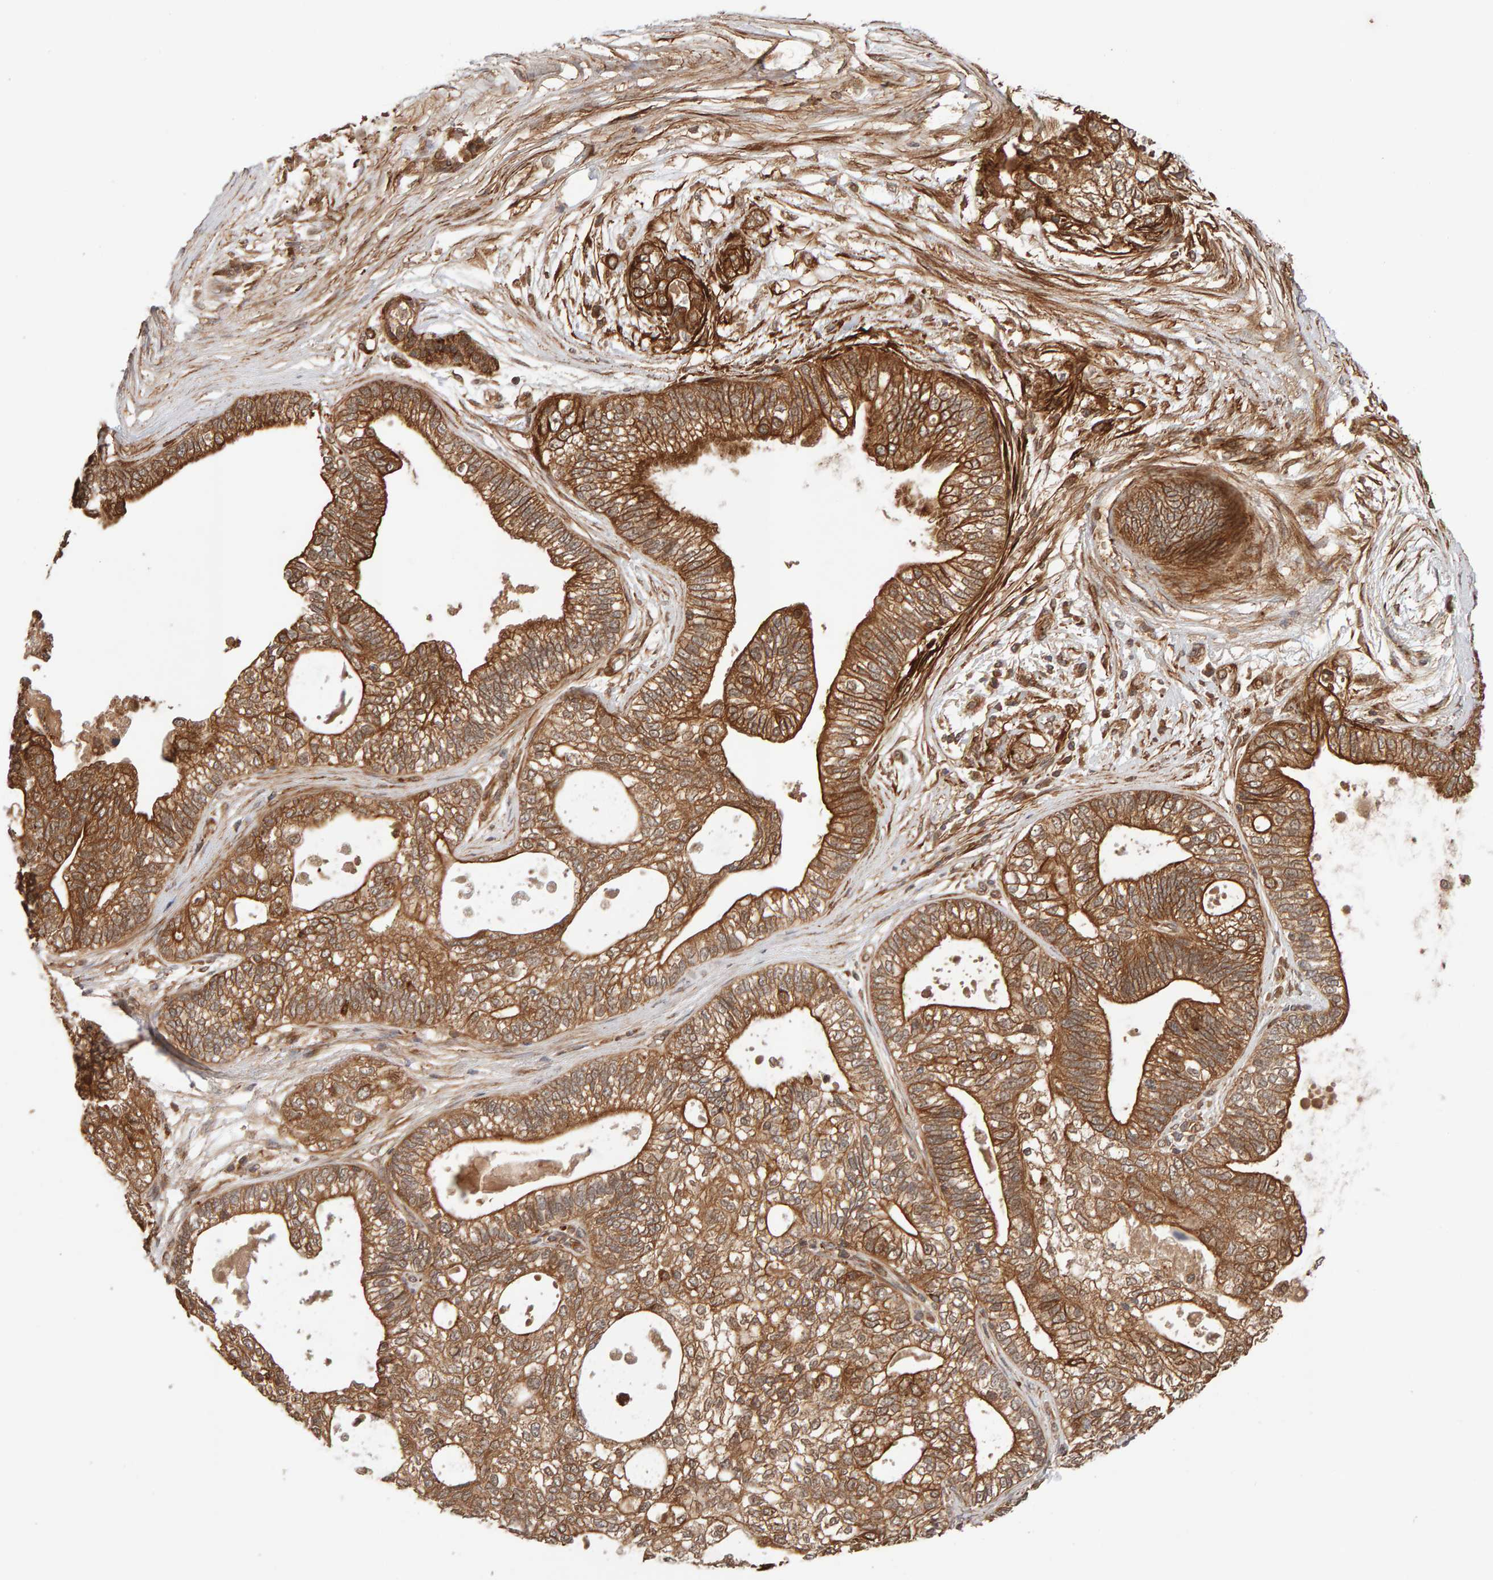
{"staining": {"intensity": "moderate", "quantity": ">75%", "location": "cytoplasmic/membranous"}, "tissue": "pancreatic cancer", "cell_type": "Tumor cells", "image_type": "cancer", "snomed": [{"axis": "morphology", "description": "Adenocarcinoma, NOS"}, {"axis": "topography", "description": "Pancreas"}], "caption": "A high-resolution photomicrograph shows IHC staining of pancreatic cancer (adenocarcinoma), which exhibits moderate cytoplasmic/membranous expression in about >75% of tumor cells.", "gene": "SYNRG", "patient": {"sex": "male", "age": 72}}